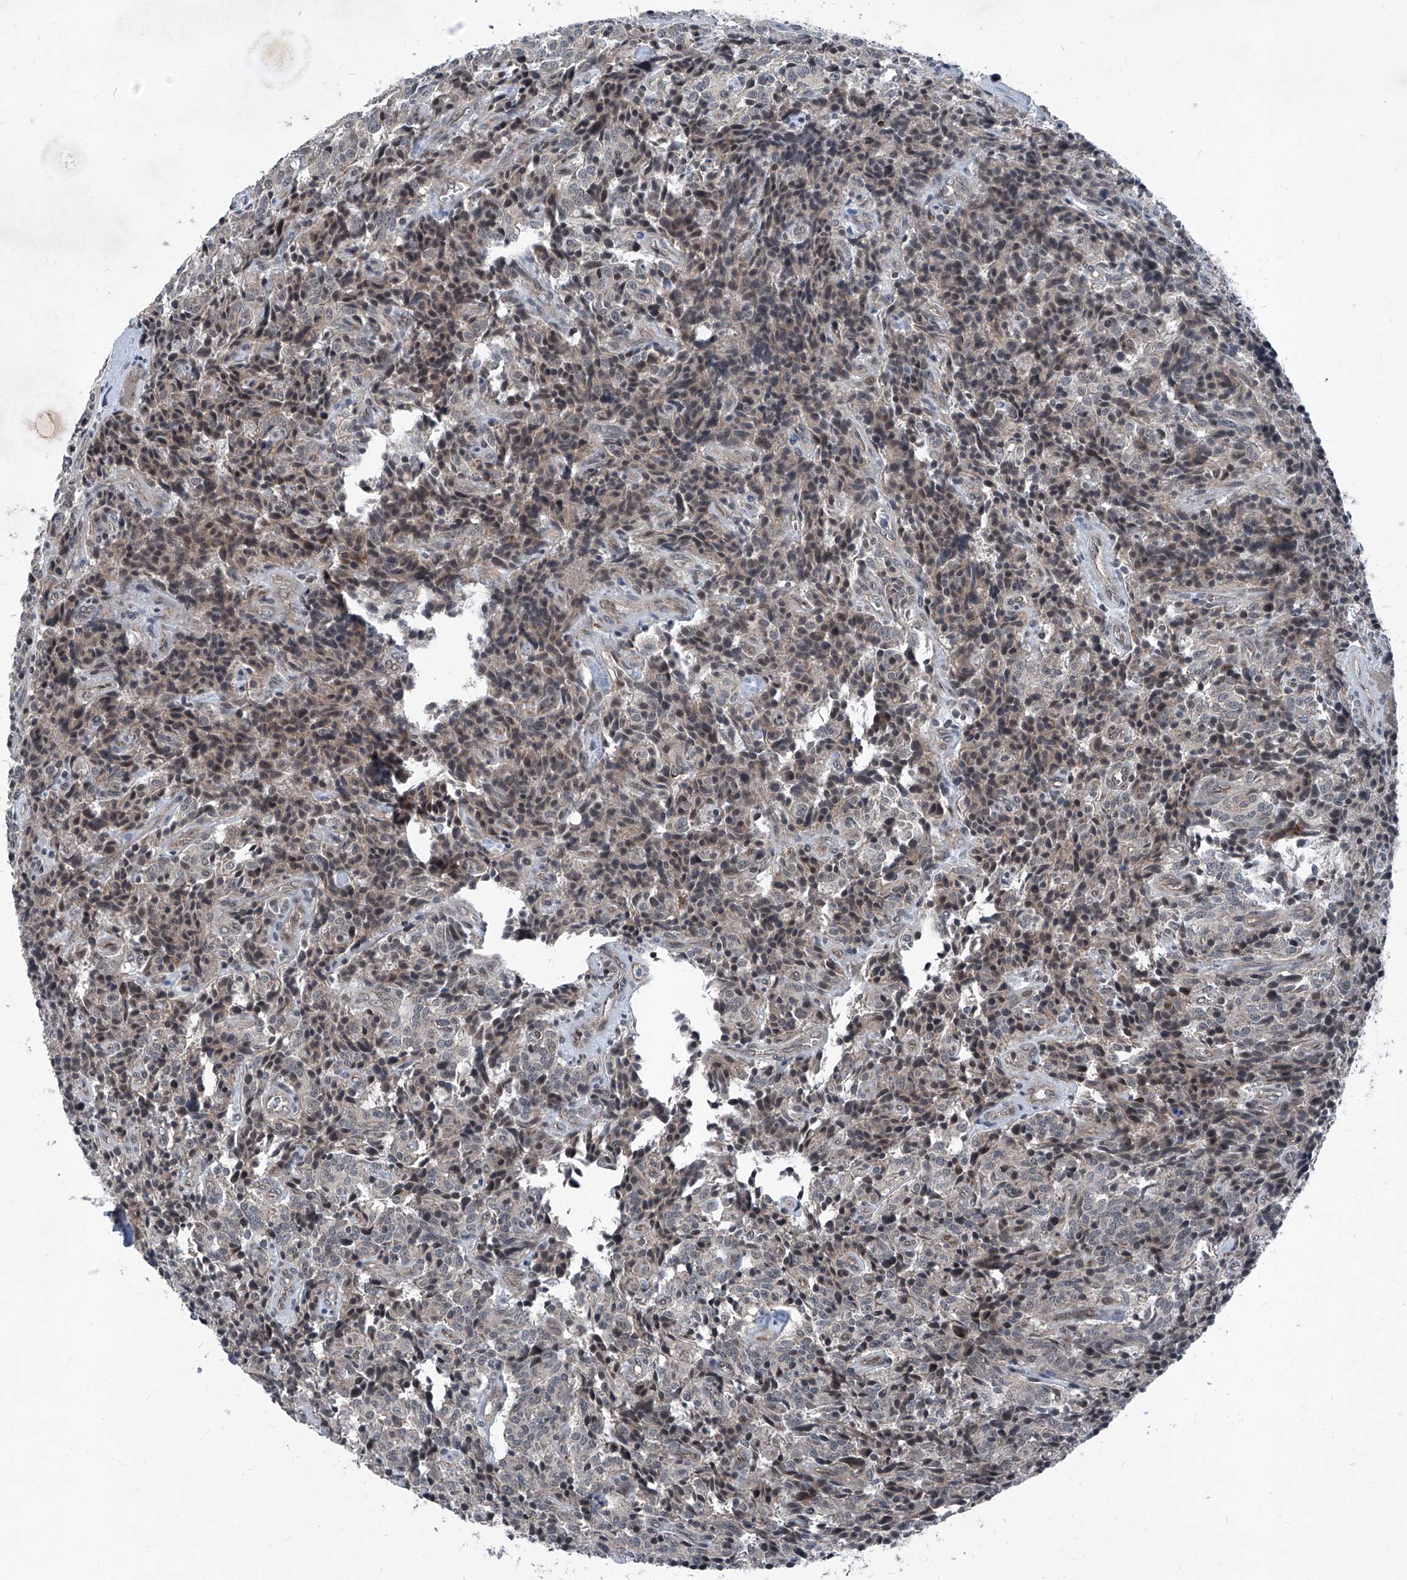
{"staining": {"intensity": "negative", "quantity": "none", "location": "none"}, "tissue": "carcinoid", "cell_type": "Tumor cells", "image_type": "cancer", "snomed": [{"axis": "morphology", "description": "Carcinoid, malignant, NOS"}, {"axis": "topography", "description": "Lung"}], "caption": "Tumor cells show no significant protein expression in malignant carcinoid.", "gene": "COA7", "patient": {"sex": "female", "age": 46}}